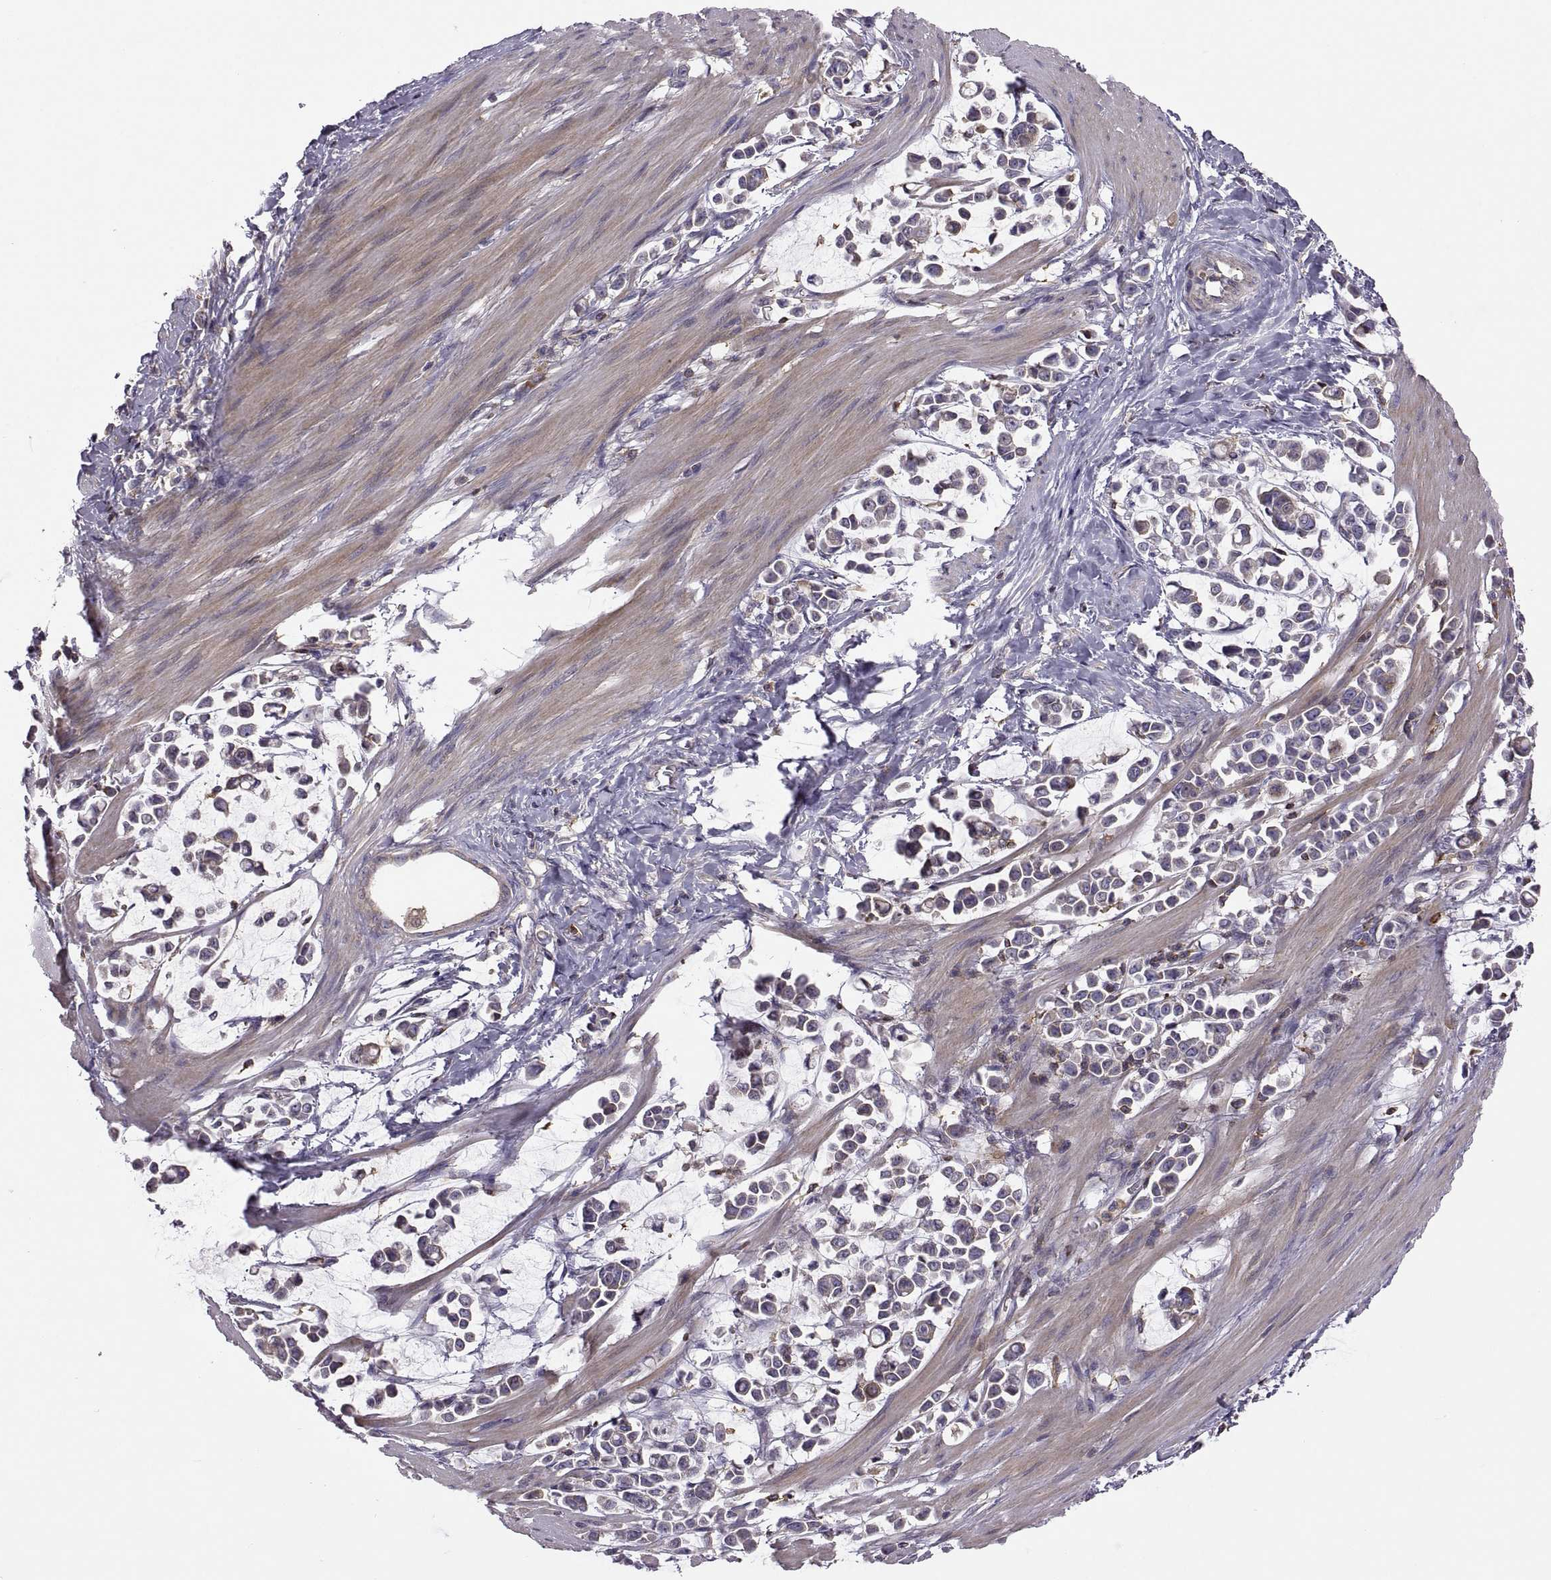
{"staining": {"intensity": "weak", "quantity": "<25%", "location": "cytoplasmic/membranous"}, "tissue": "stomach cancer", "cell_type": "Tumor cells", "image_type": "cancer", "snomed": [{"axis": "morphology", "description": "Adenocarcinoma, NOS"}, {"axis": "topography", "description": "Stomach"}], "caption": "Adenocarcinoma (stomach) stained for a protein using IHC exhibits no positivity tumor cells.", "gene": "SPATA32", "patient": {"sex": "male", "age": 82}}